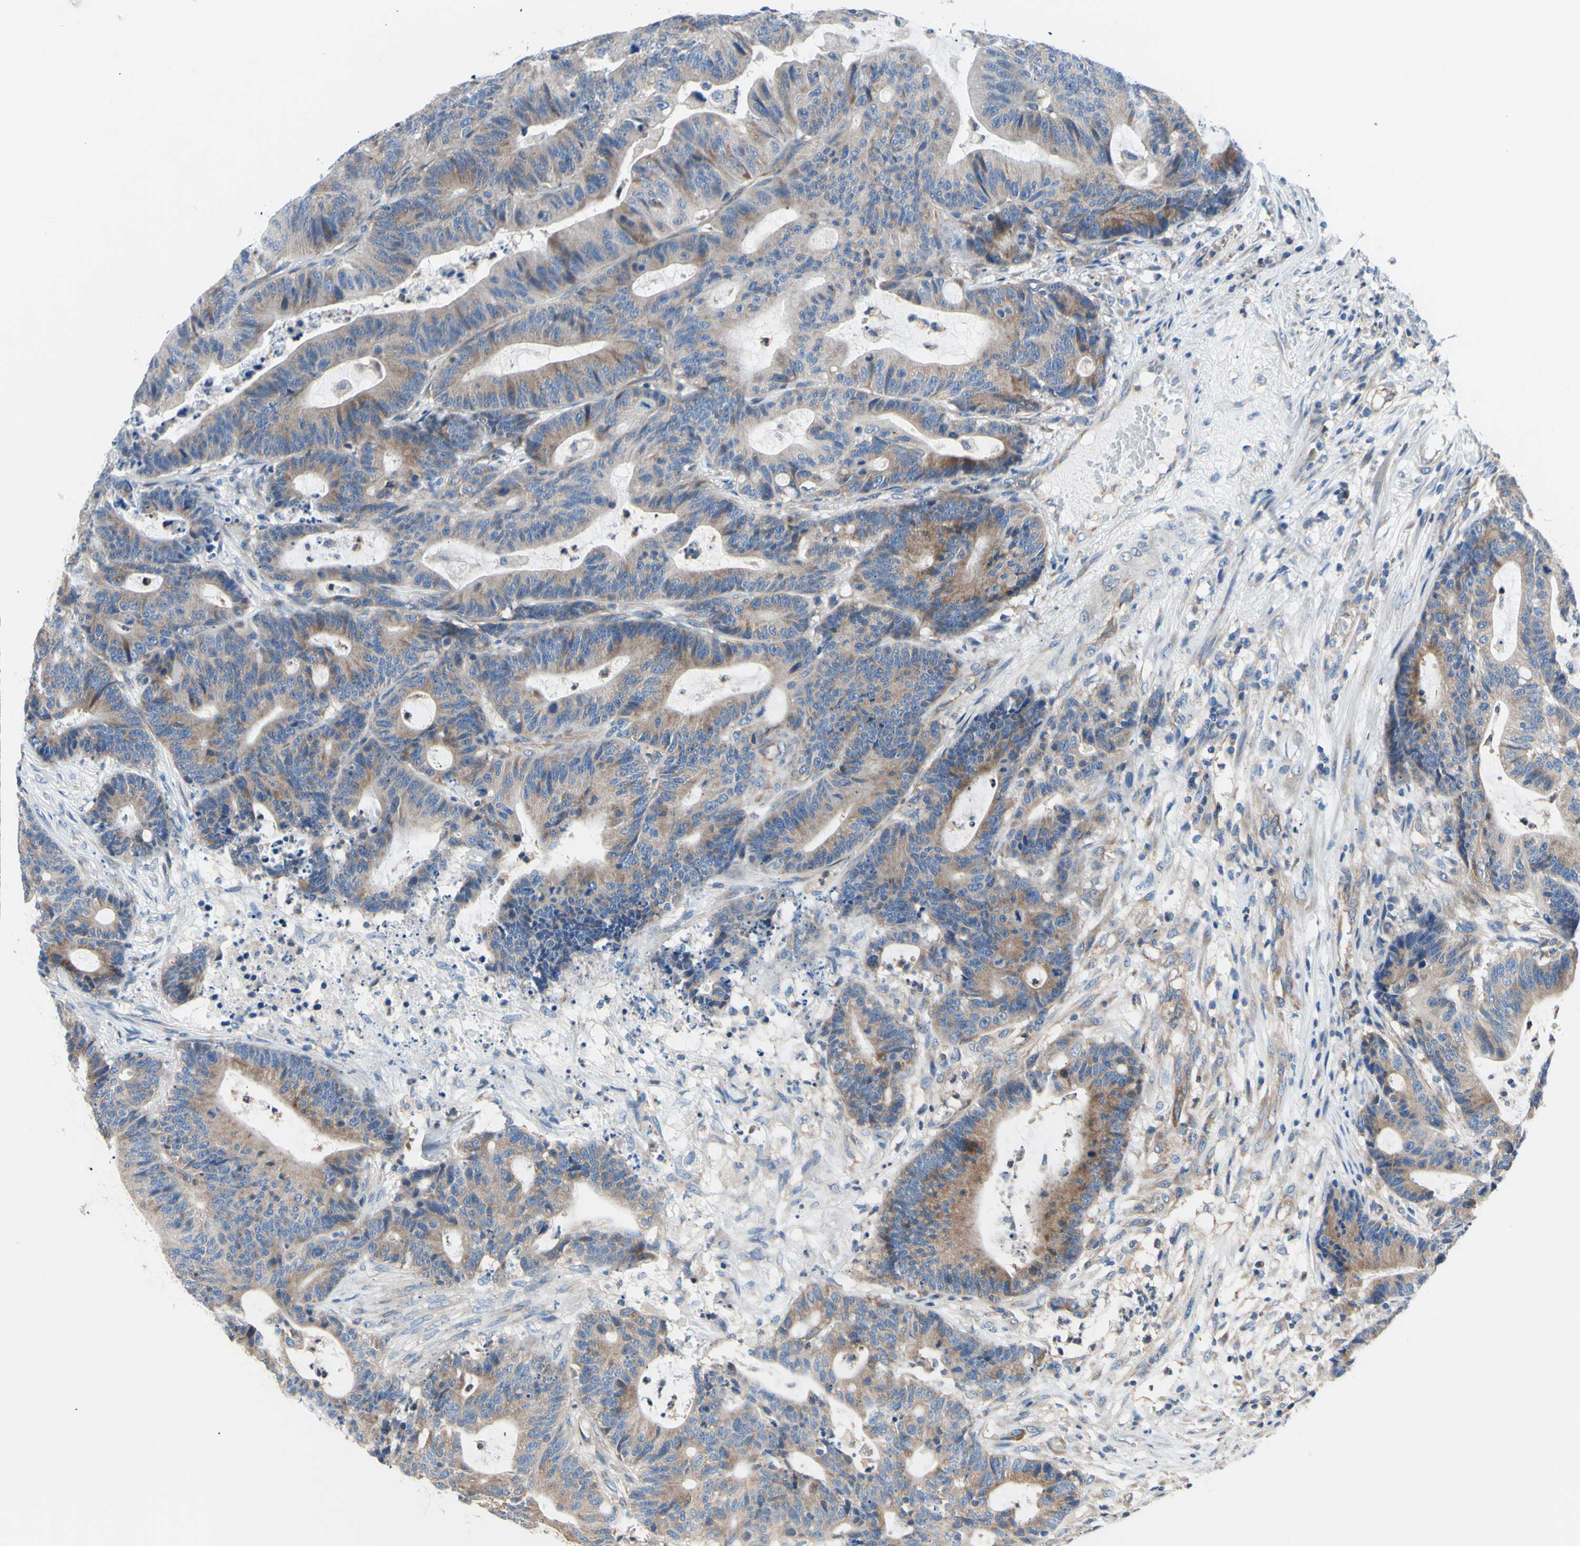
{"staining": {"intensity": "moderate", "quantity": "25%-75%", "location": "cytoplasmic/membranous"}, "tissue": "colorectal cancer", "cell_type": "Tumor cells", "image_type": "cancer", "snomed": [{"axis": "morphology", "description": "Adenocarcinoma, NOS"}, {"axis": "topography", "description": "Colon"}], "caption": "A high-resolution image shows immunohistochemistry (IHC) staining of colorectal cancer, which exhibits moderate cytoplasmic/membranous expression in approximately 25%-75% of tumor cells.", "gene": "FMR1", "patient": {"sex": "female", "age": 84}}